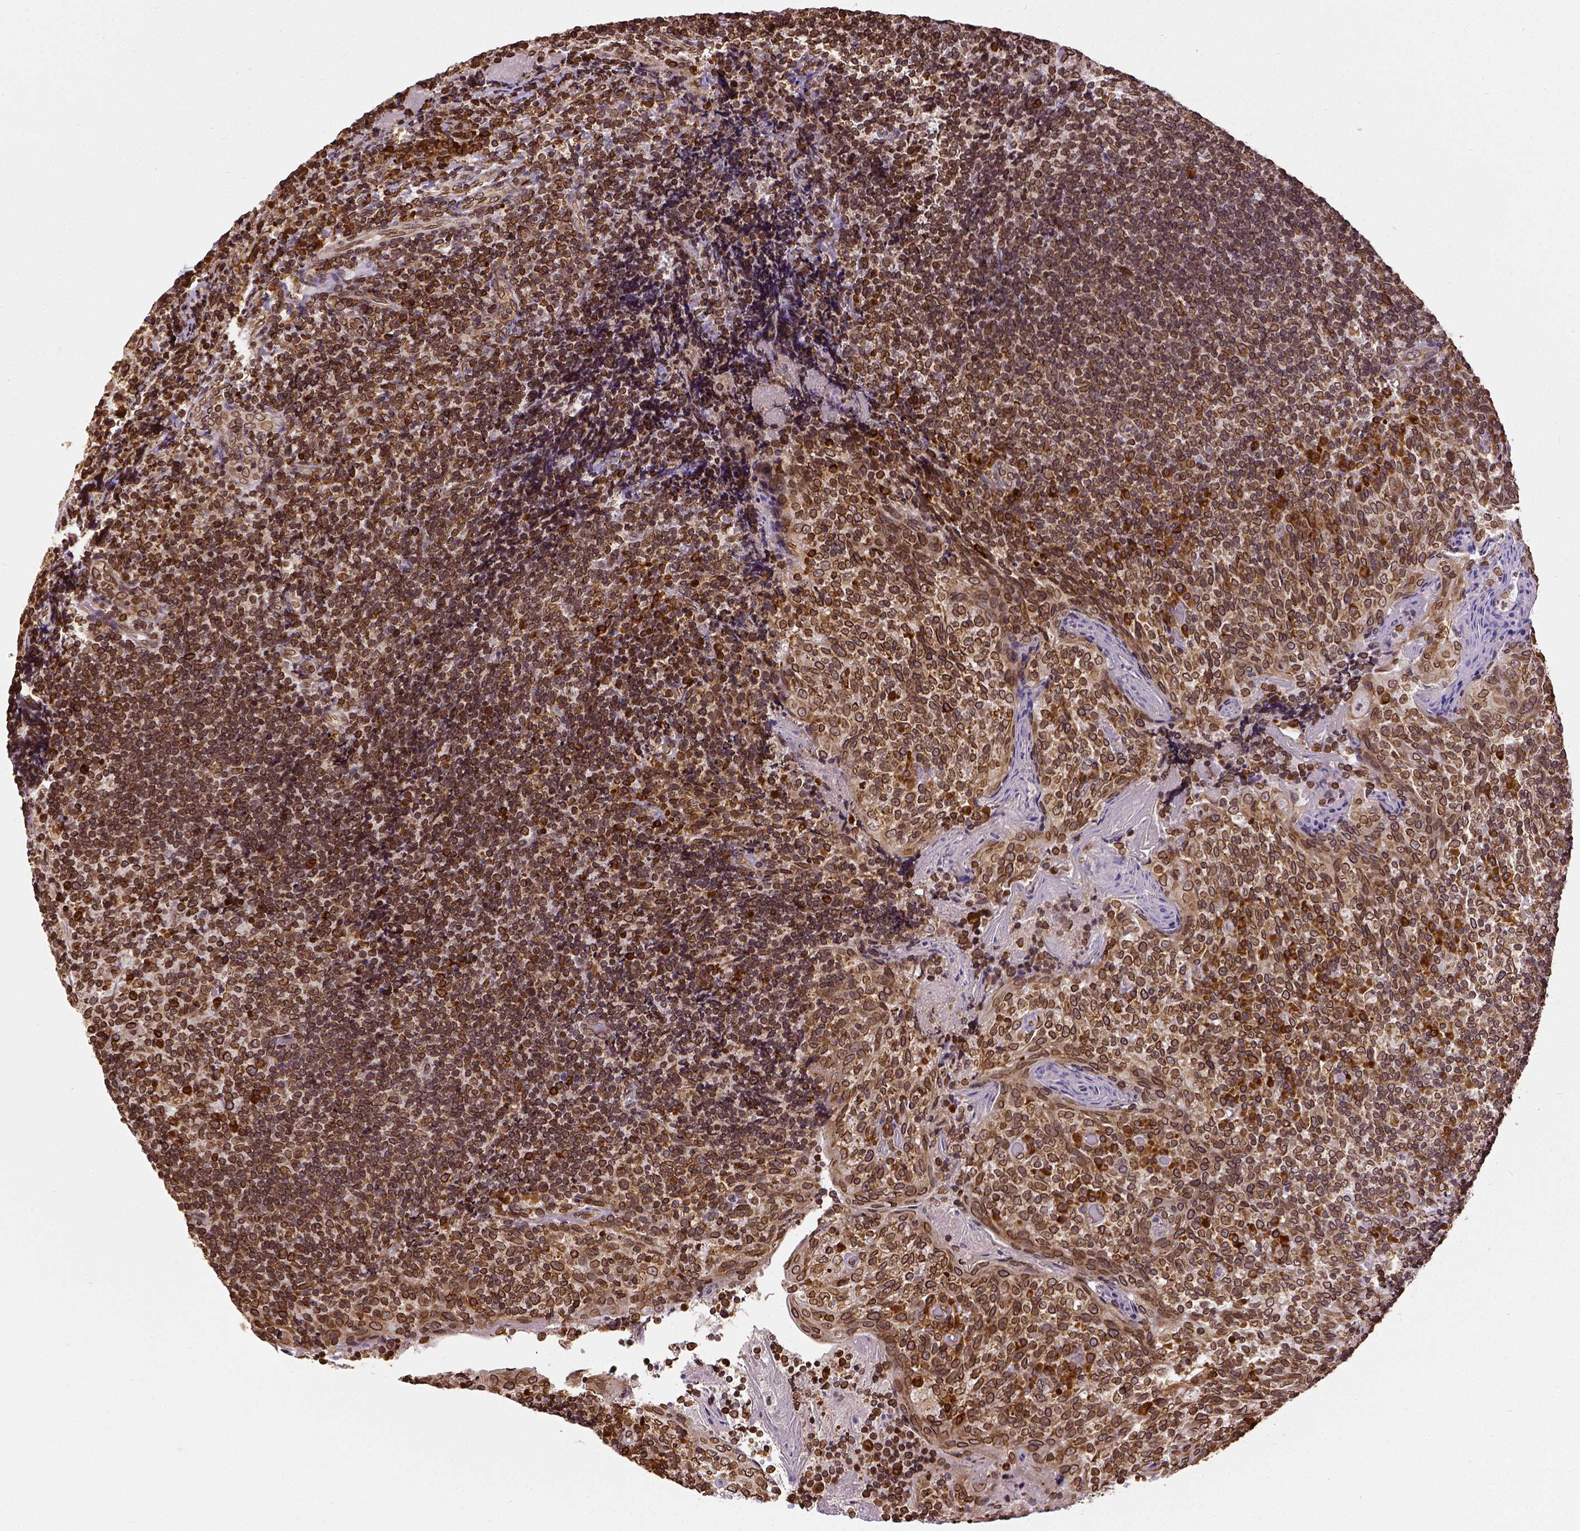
{"staining": {"intensity": "strong", "quantity": ">75%", "location": "cytoplasmic/membranous,nuclear"}, "tissue": "tonsil", "cell_type": "Germinal center cells", "image_type": "normal", "snomed": [{"axis": "morphology", "description": "Normal tissue, NOS"}, {"axis": "topography", "description": "Tonsil"}], "caption": "High-power microscopy captured an immunohistochemistry (IHC) image of benign tonsil, revealing strong cytoplasmic/membranous,nuclear expression in approximately >75% of germinal center cells. The protein of interest is stained brown, and the nuclei are stained in blue (DAB IHC with brightfield microscopy, high magnification).", "gene": "MTDH", "patient": {"sex": "female", "age": 10}}